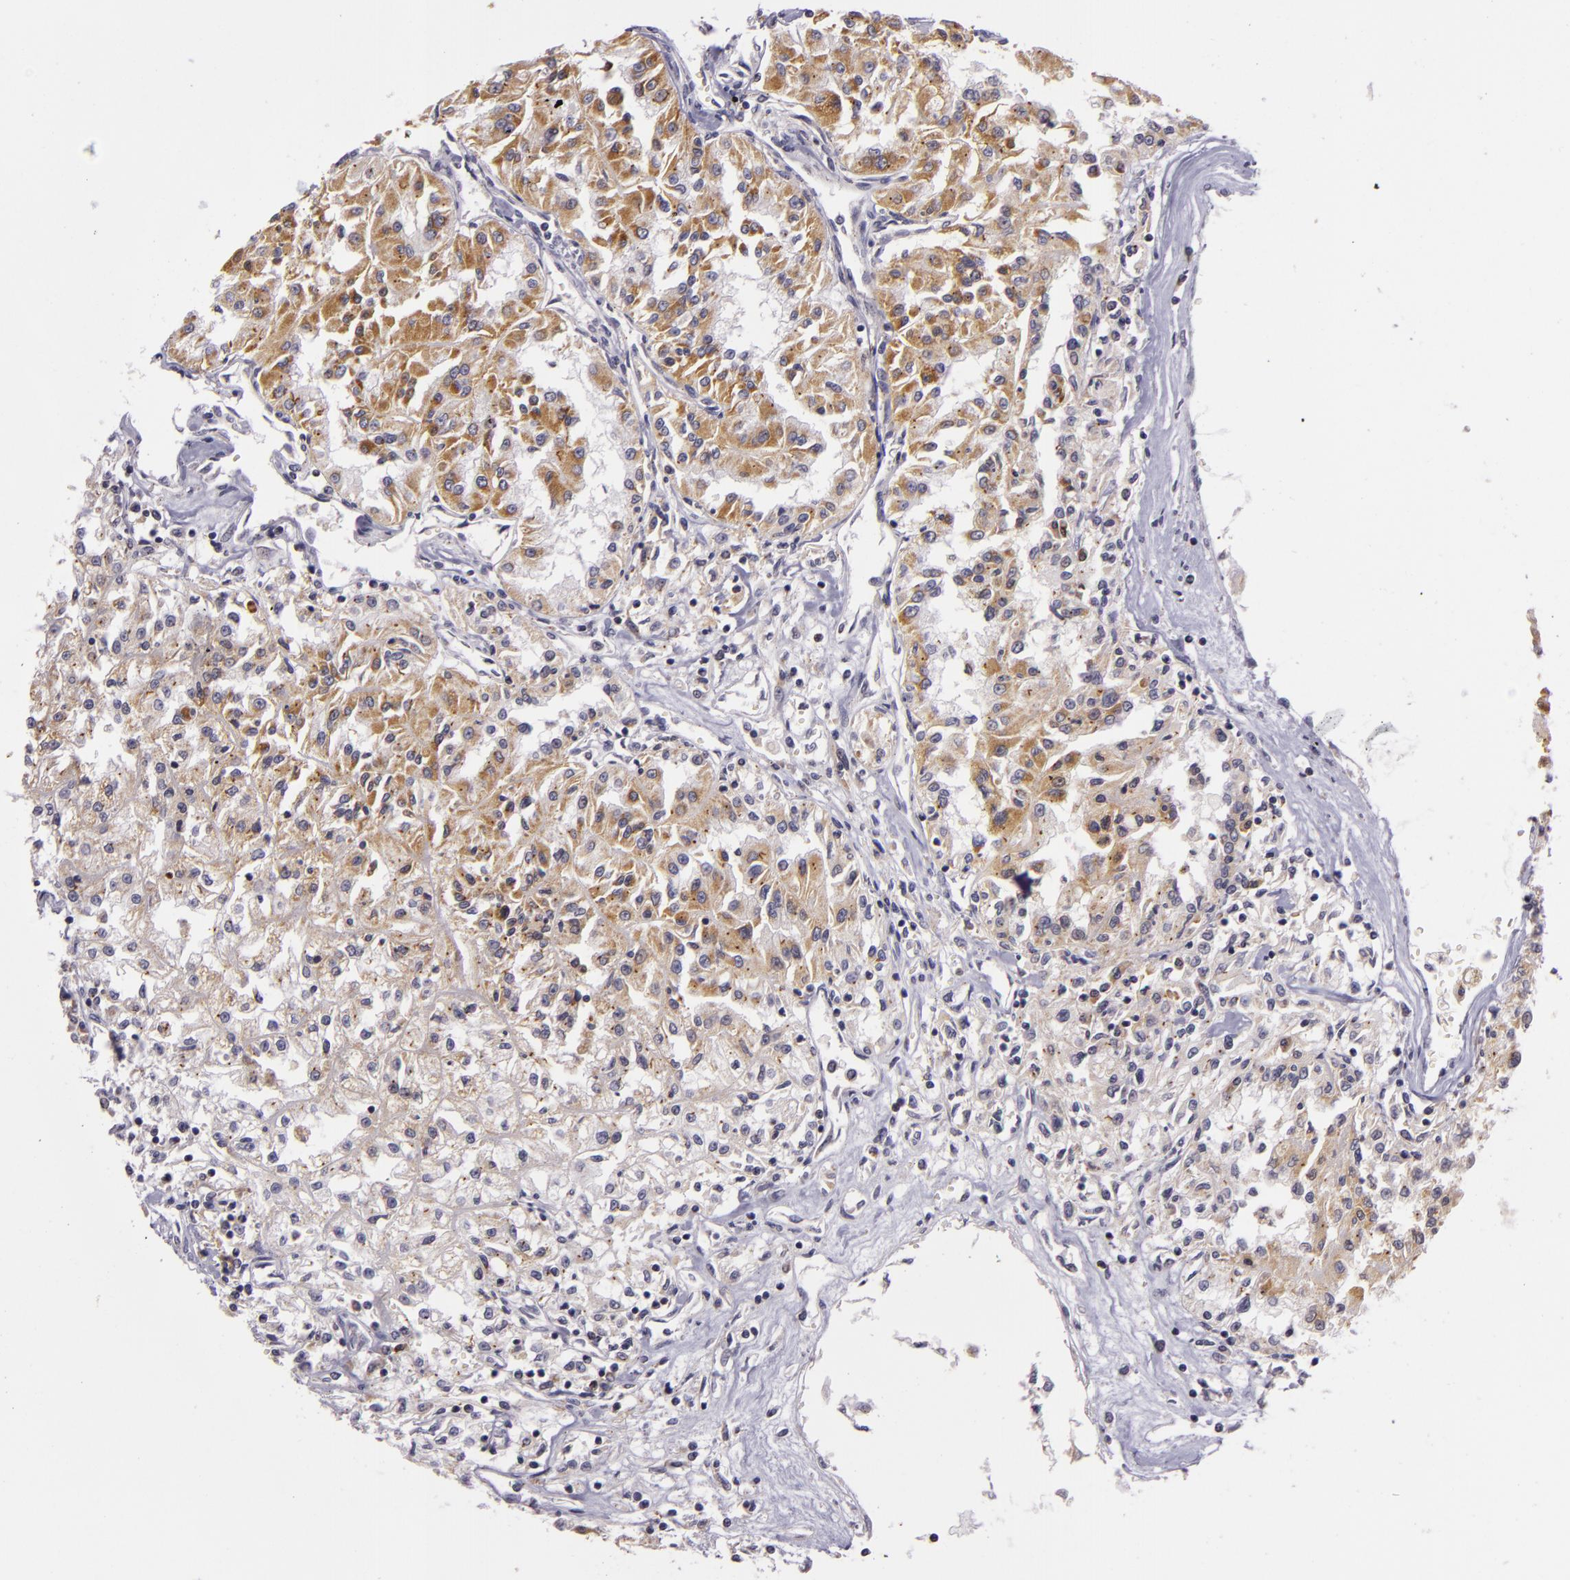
{"staining": {"intensity": "moderate", "quantity": "25%-75%", "location": "cytoplasmic/membranous"}, "tissue": "renal cancer", "cell_type": "Tumor cells", "image_type": "cancer", "snomed": [{"axis": "morphology", "description": "Adenocarcinoma, NOS"}, {"axis": "topography", "description": "Kidney"}], "caption": "This is an image of IHC staining of adenocarcinoma (renal), which shows moderate expression in the cytoplasmic/membranous of tumor cells.", "gene": "CILK1", "patient": {"sex": "male", "age": 78}}